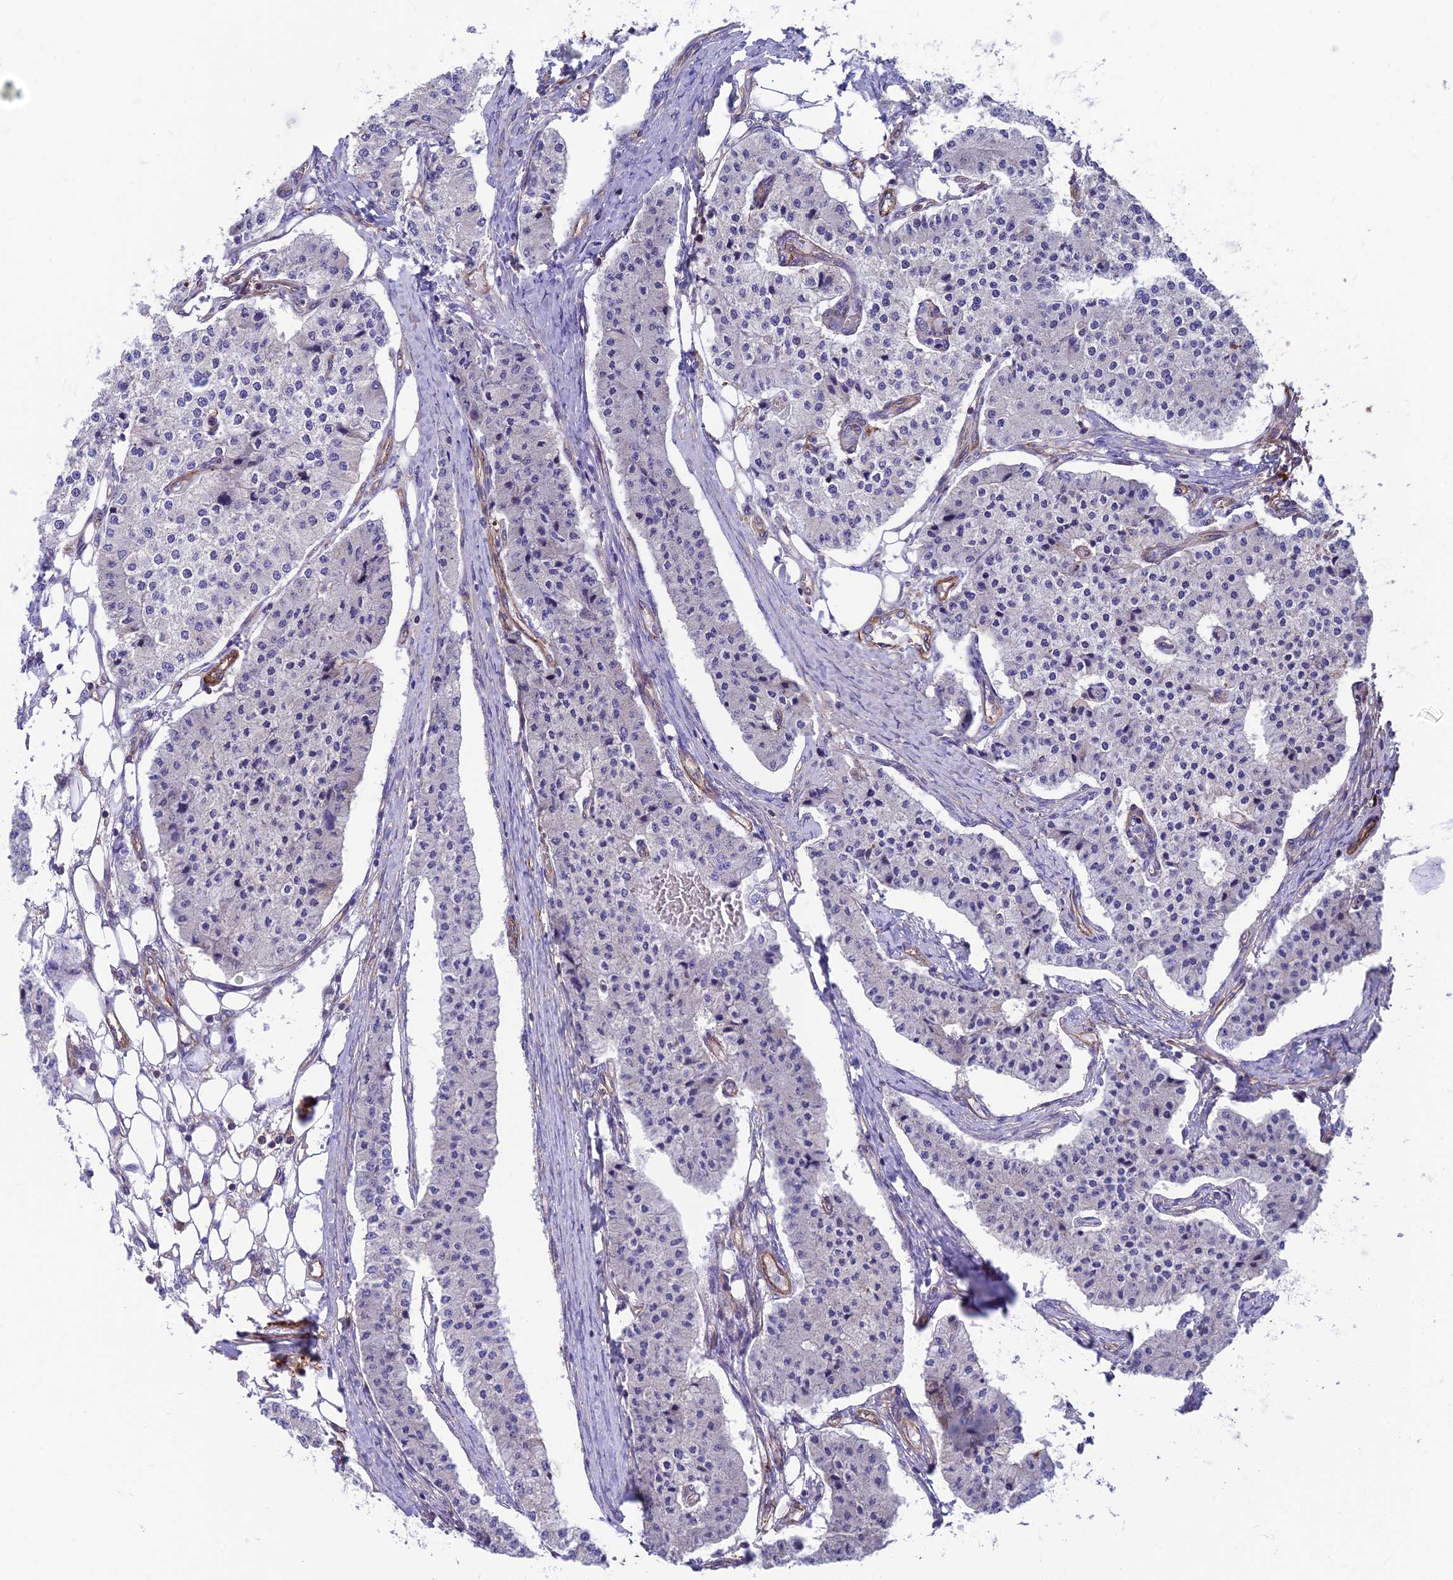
{"staining": {"intensity": "negative", "quantity": "none", "location": "none"}, "tissue": "carcinoid", "cell_type": "Tumor cells", "image_type": "cancer", "snomed": [{"axis": "morphology", "description": "Carcinoid, malignant, NOS"}, {"axis": "topography", "description": "Colon"}], "caption": "The immunohistochemistry micrograph has no significant positivity in tumor cells of carcinoid (malignant) tissue. (Stains: DAB (3,3'-diaminobenzidine) immunohistochemistry (IHC) with hematoxylin counter stain, Microscopy: brightfield microscopy at high magnification).", "gene": "RTN4RL1", "patient": {"sex": "female", "age": 52}}